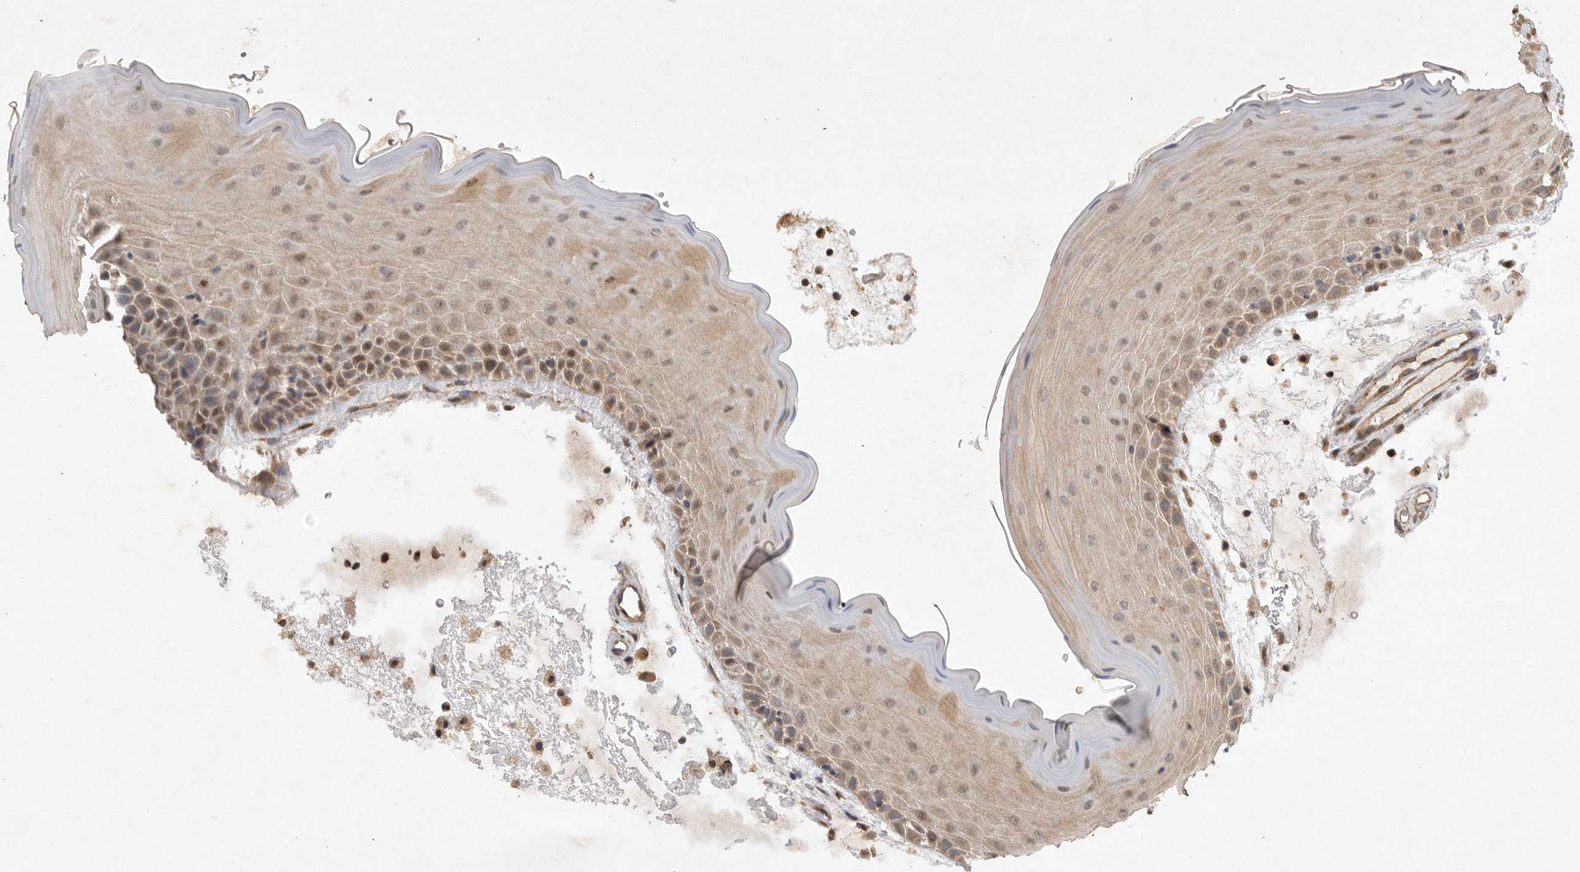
{"staining": {"intensity": "moderate", "quantity": "25%-75%", "location": "cytoplasmic/membranous"}, "tissue": "oral mucosa", "cell_type": "Squamous epithelial cells", "image_type": "normal", "snomed": [{"axis": "morphology", "description": "Normal tissue, NOS"}, {"axis": "topography", "description": "Oral tissue"}], "caption": "This is an image of immunohistochemistry staining of unremarkable oral mucosa, which shows moderate expression in the cytoplasmic/membranous of squamous epithelial cells.", "gene": "EDEM3", "patient": {"sex": "male", "age": 13}}